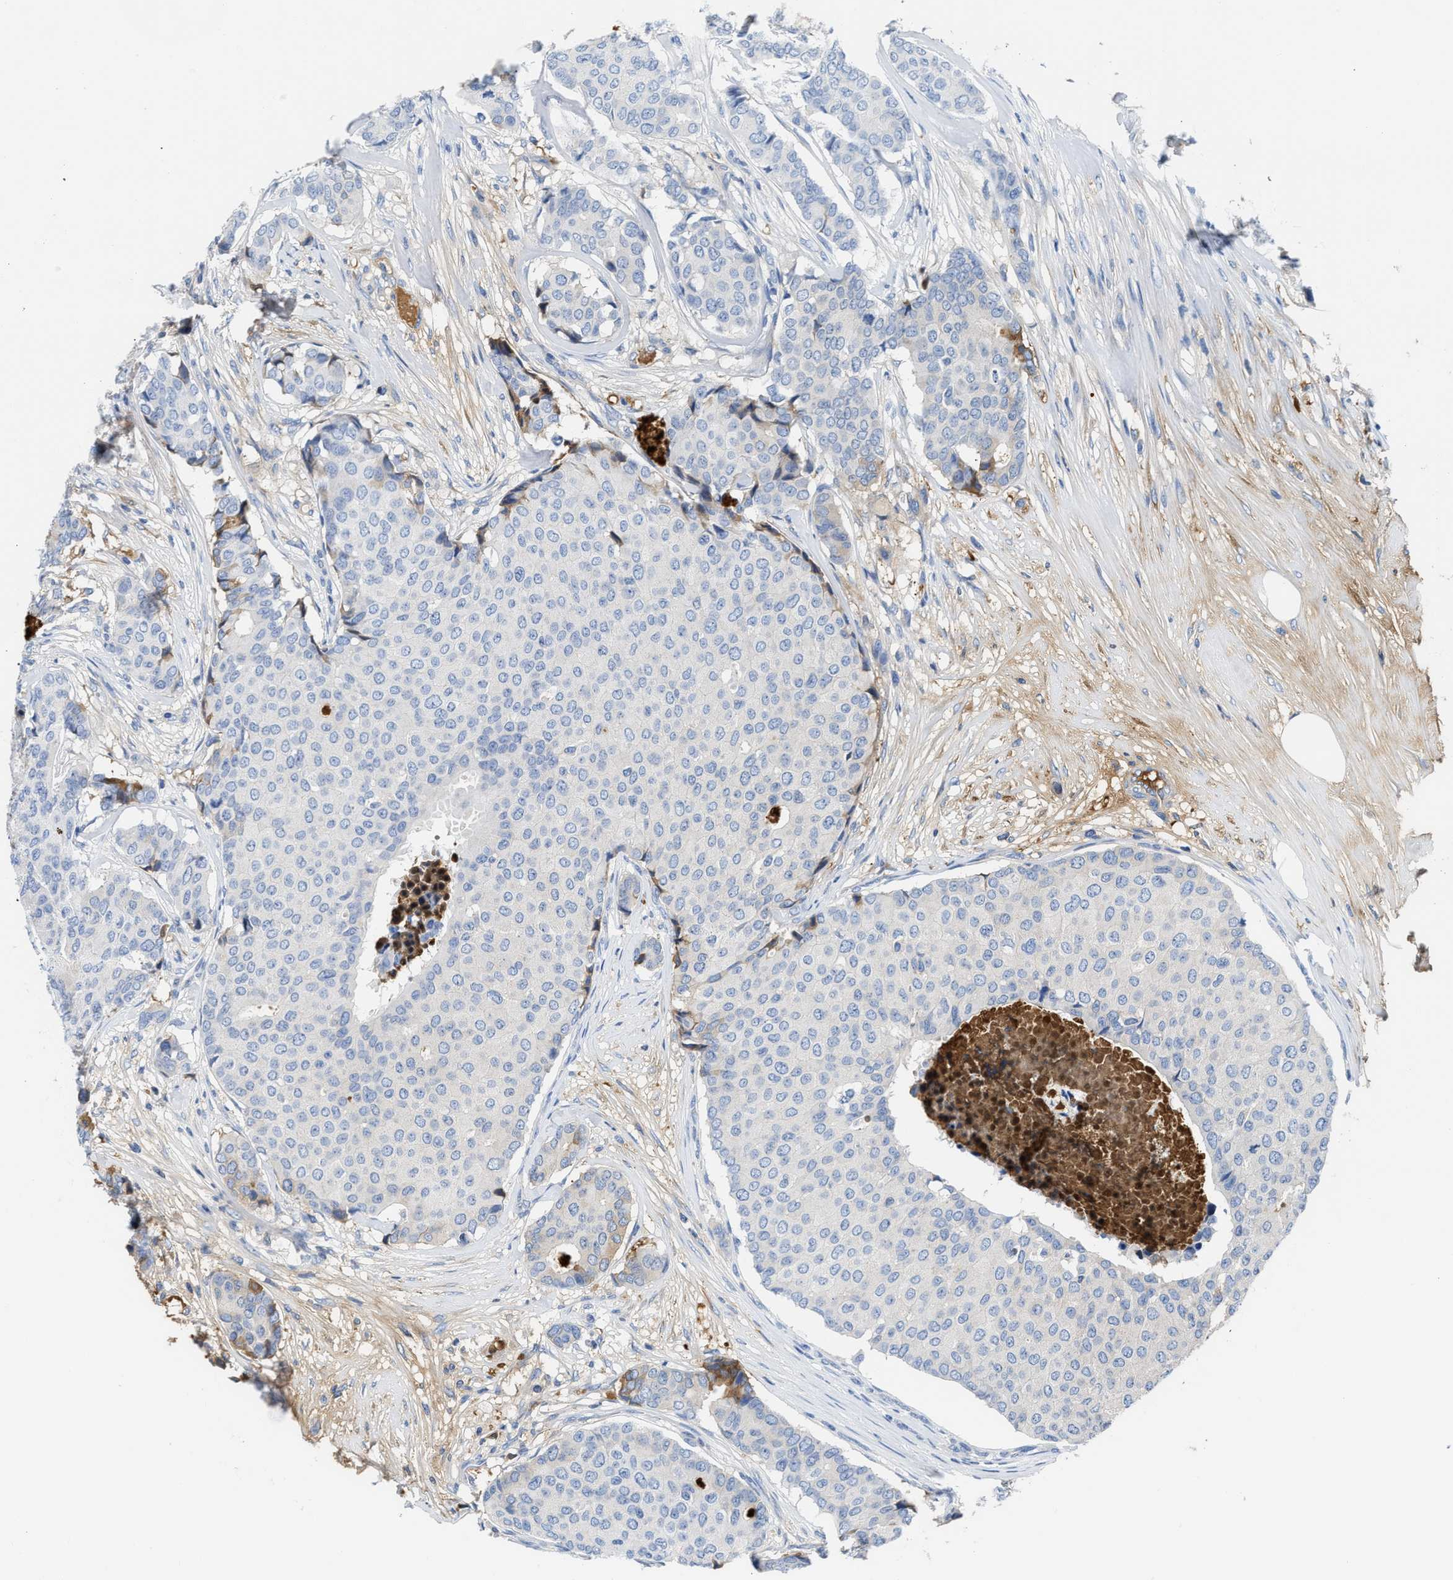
{"staining": {"intensity": "negative", "quantity": "none", "location": "none"}, "tissue": "breast cancer", "cell_type": "Tumor cells", "image_type": "cancer", "snomed": [{"axis": "morphology", "description": "Duct carcinoma"}, {"axis": "topography", "description": "Breast"}], "caption": "Tumor cells show no significant protein staining in breast infiltrating ductal carcinoma.", "gene": "GC", "patient": {"sex": "female", "age": 75}}